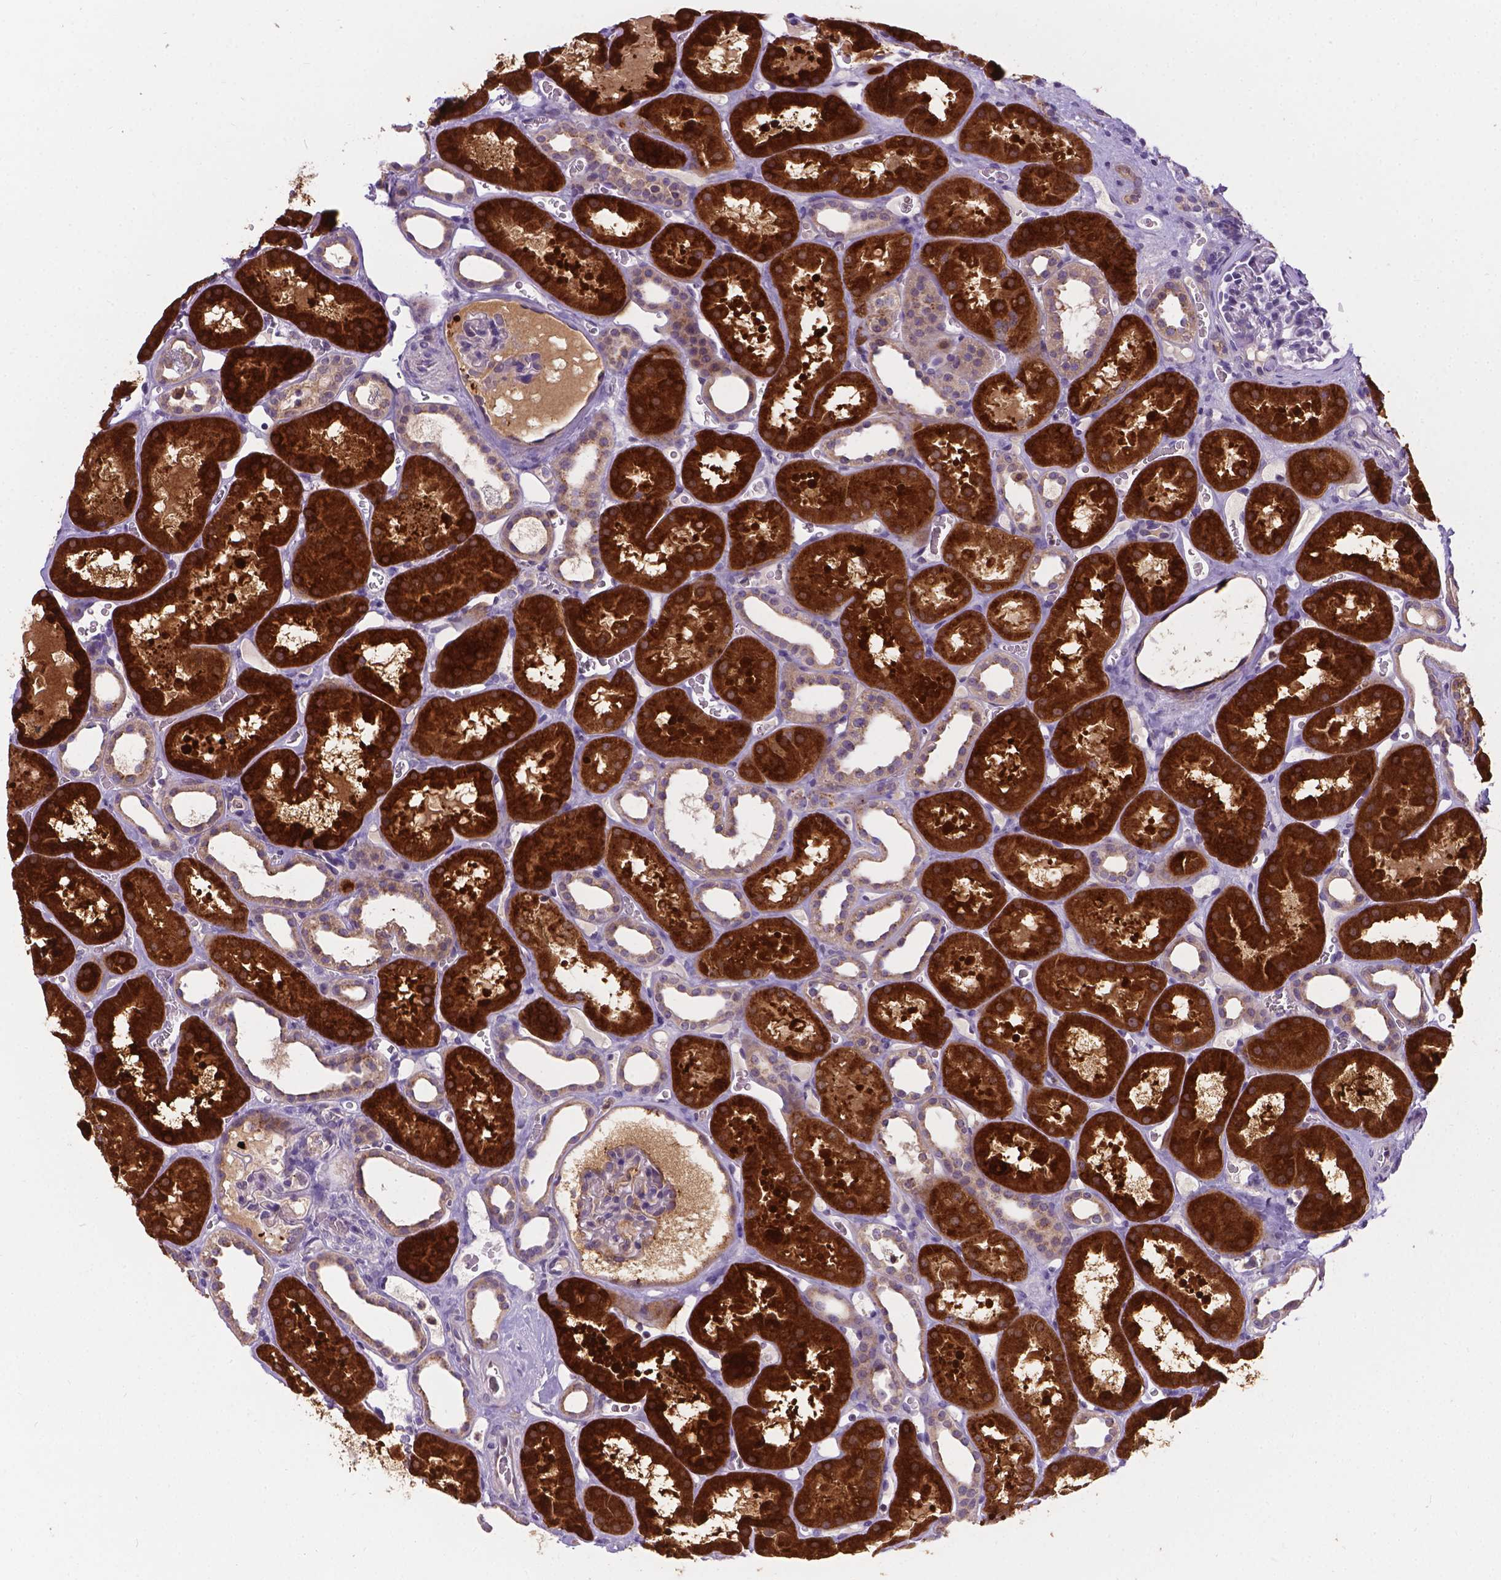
{"staining": {"intensity": "moderate", "quantity": "<25%", "location": "cytoplasmic/membranous"}, "tissue": "kidney", "cell_type": "Cells in glomeruli", "image_type": "normal", "snomed": [{"axis": "morphology", "description": "Normal tissue, NOS"}, {"axis": "topography", "description": "Kidney"}], "caption": "Cells in glomeruli demonstrate moderate cytoplasmic/membranous positivity in about <25% of cells in benign kidney. The protein is shown in brown color, while the nuclei are stained blue.", "gene": "TM4SF18", "patient": {"sex": "female", "age": 41}}